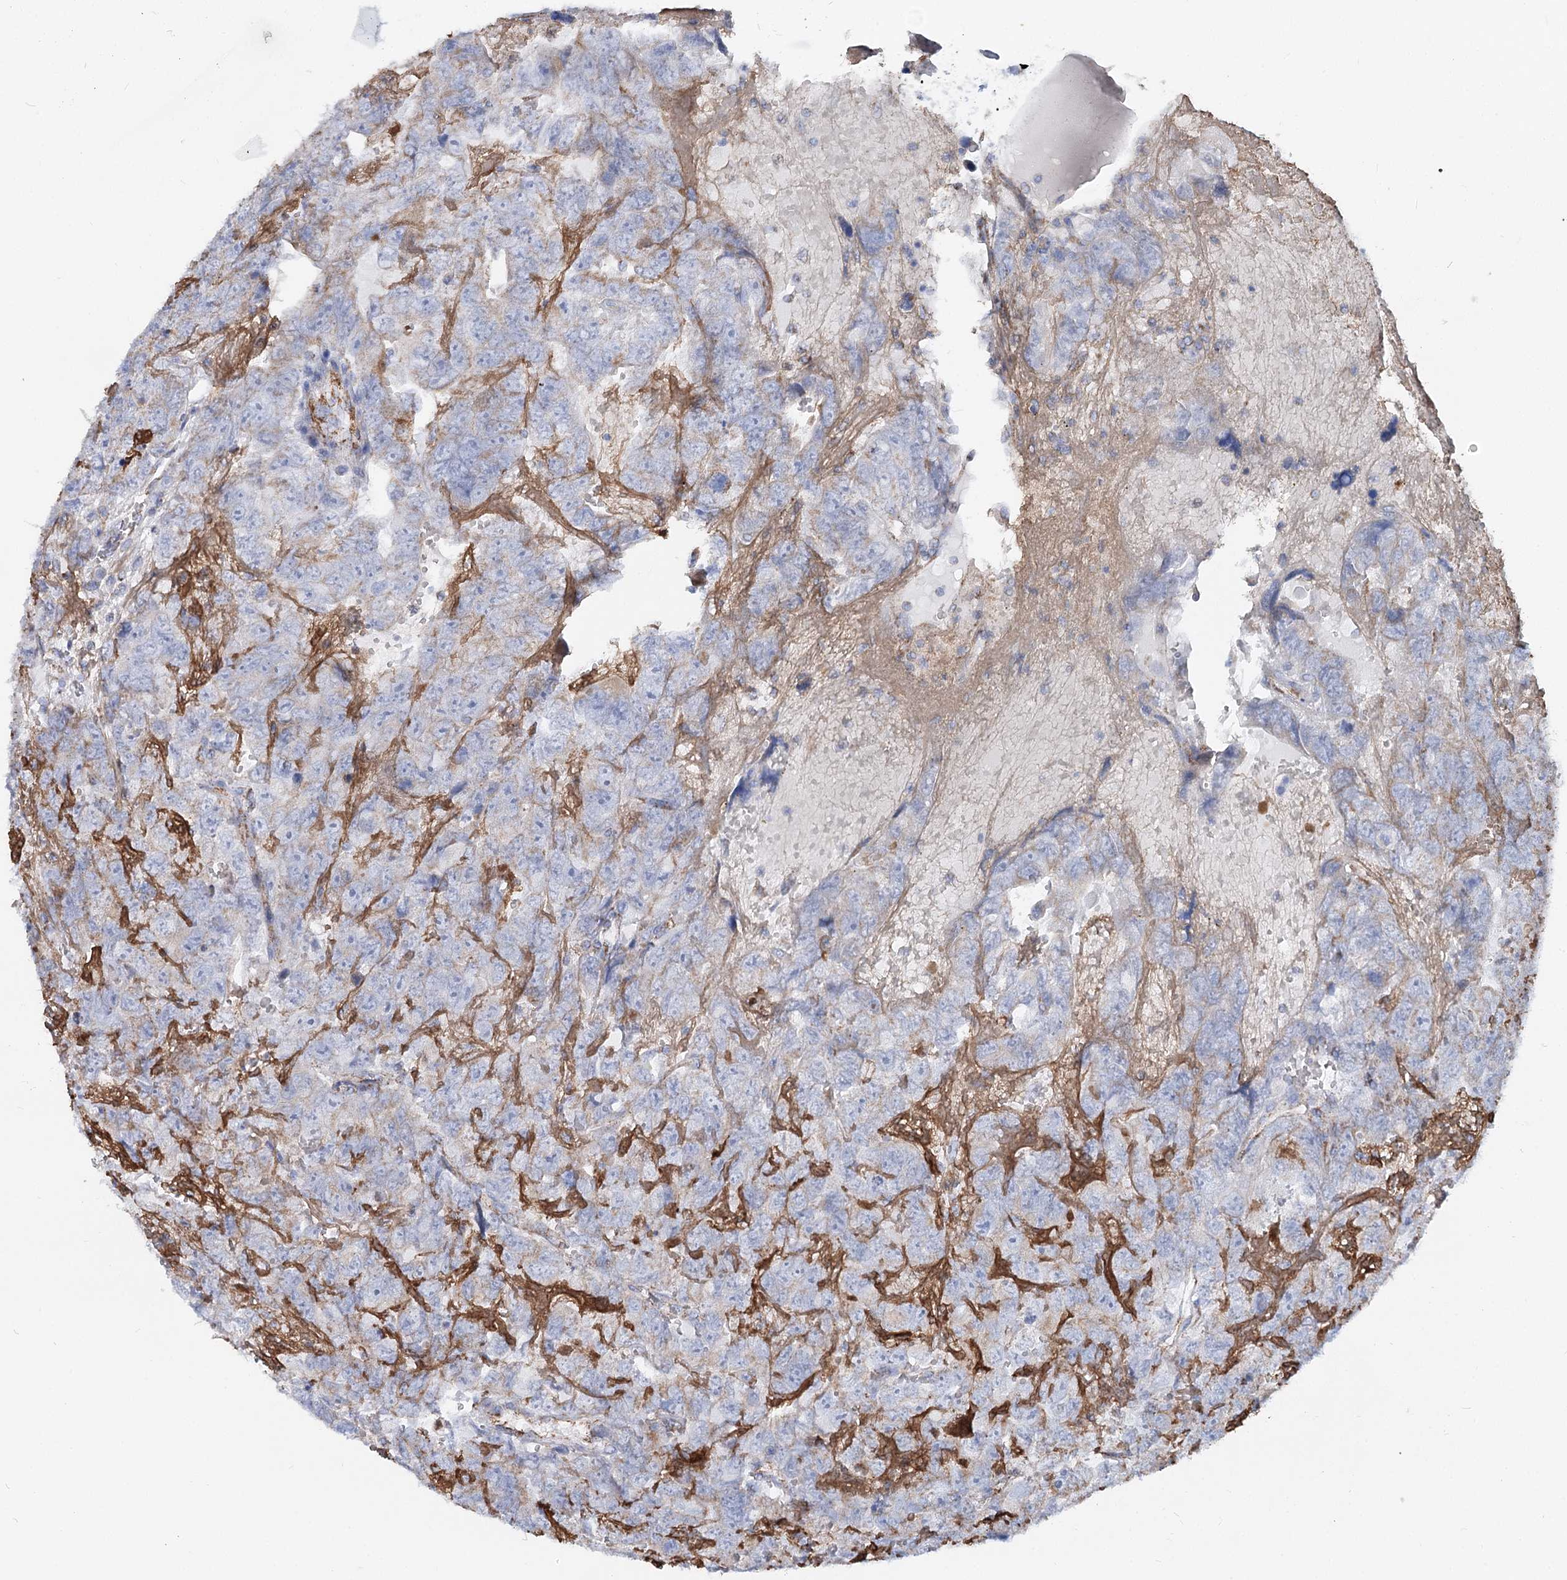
{"staining": {"intensity": "negative", "quantity": "none", "location": "none"}, "tissue": "testis cancer", "cell_type": "Tumor cells", "image_type": "cancer", "snomed": [{"axis": "morphology", "description": "Carcinoma, Embryonal, NOS"}, {"axis": "topography", "description": "Testis"}], "caption": "Testis cancer was stained to show a protein in brown. There is no significant positivity in tumor cells. Brightfield microscopy of IHC stained with DAB (3,3'-diaminobenzidine) (brown) and hematoxylin (blue), captured at high magnification.", "gene": "MCCC2", "patient": {"sex": "male", "age": 45}}